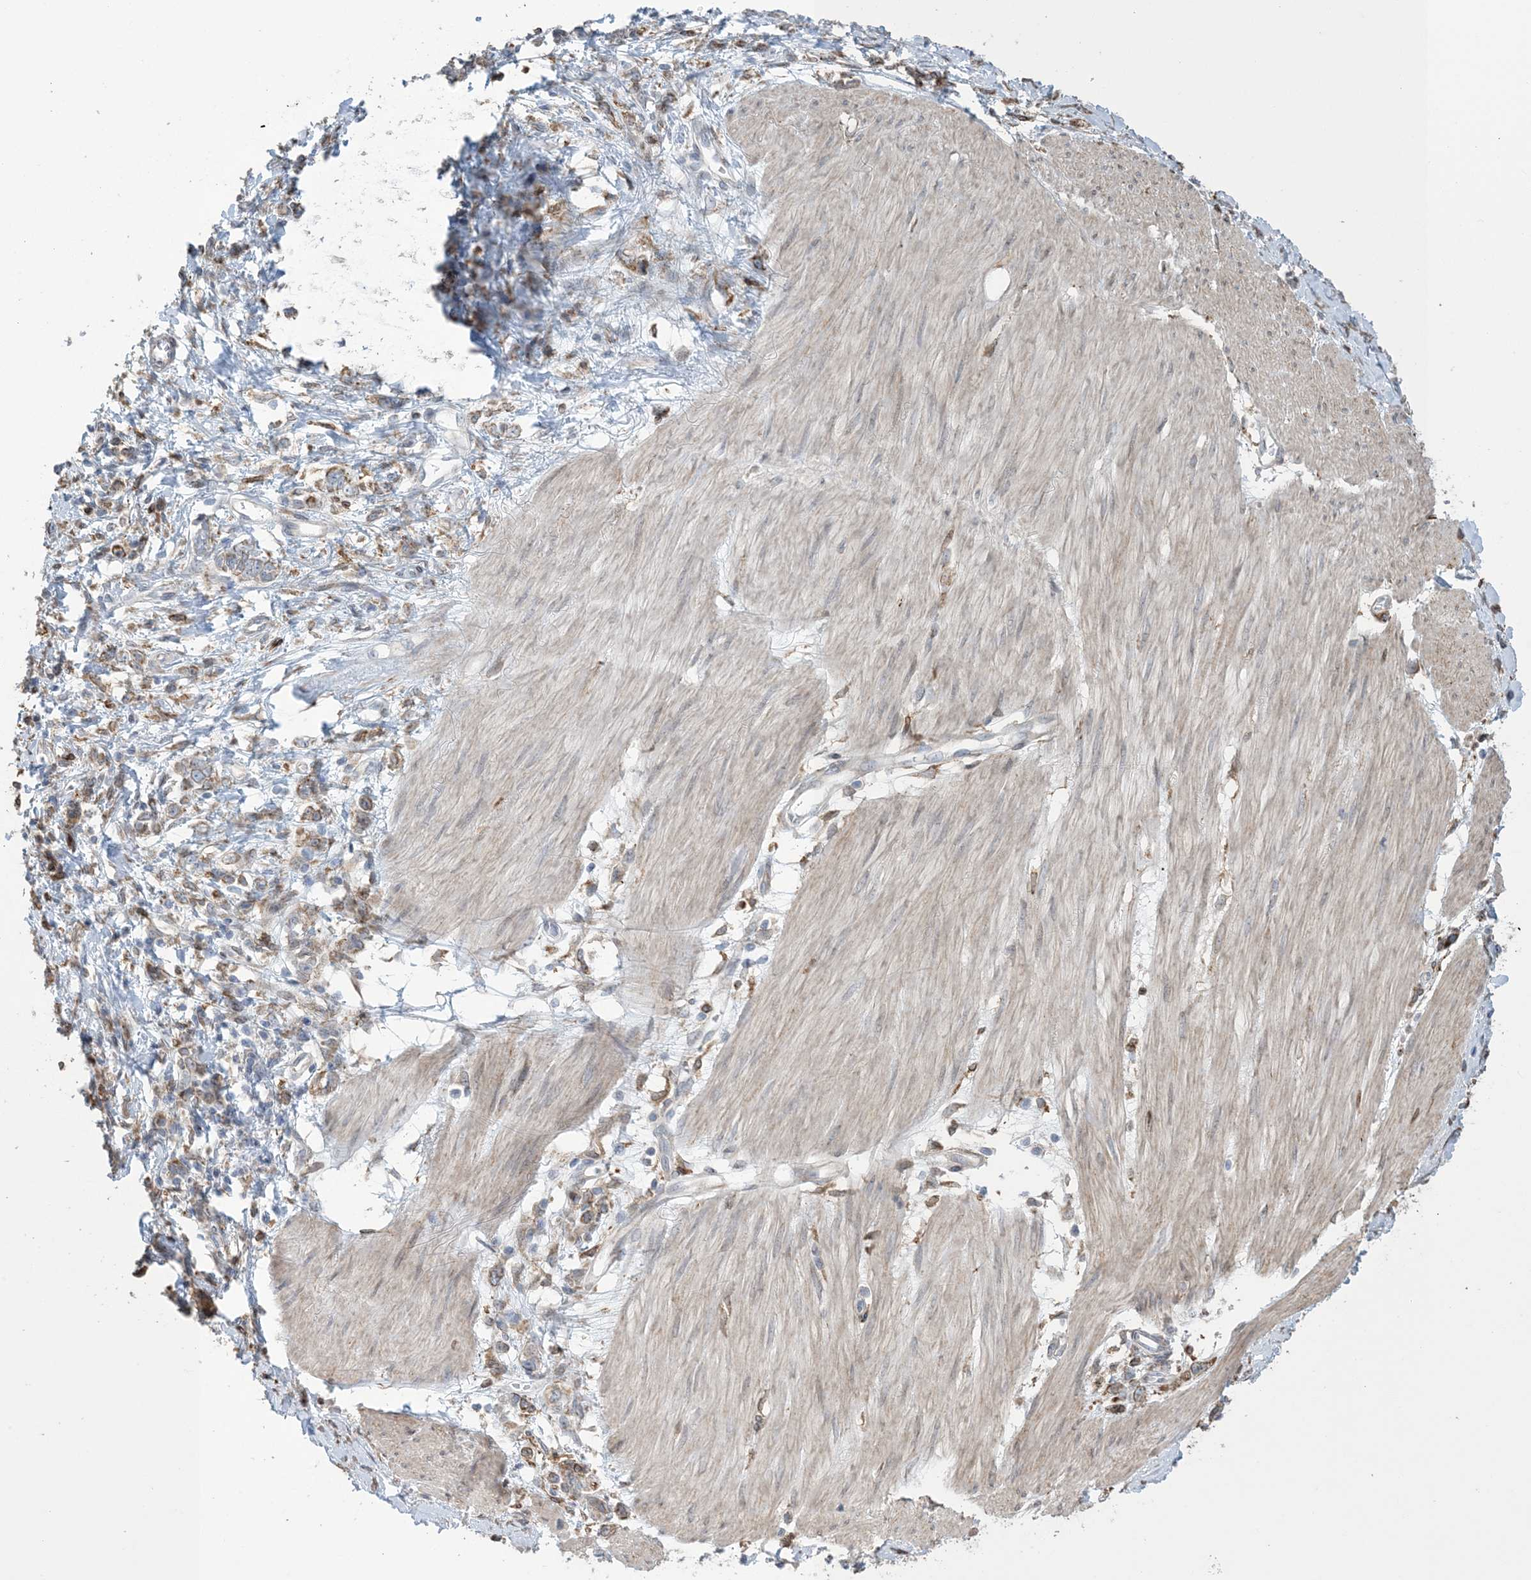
{"staining": {"intensity": "weak", "quantity": "<25%", "location": "cytoplasmic/membranous"}, "tissue": "stomach cancer", "cell_type": "Tumor cells", "image_type": "cancer", "snomed": [{"axis": "morphology", "description": "Adenocarcinoma, NOS"}, {"axis": "topography", "description": "Stomach"}], "caption": "Immunohistochemical staining of human stomach cancer (adenocarcinoma) displays no significant staining in tumor cells.", "gene": "SHANK1", "patient": {"sex": "female", "age": 76}}